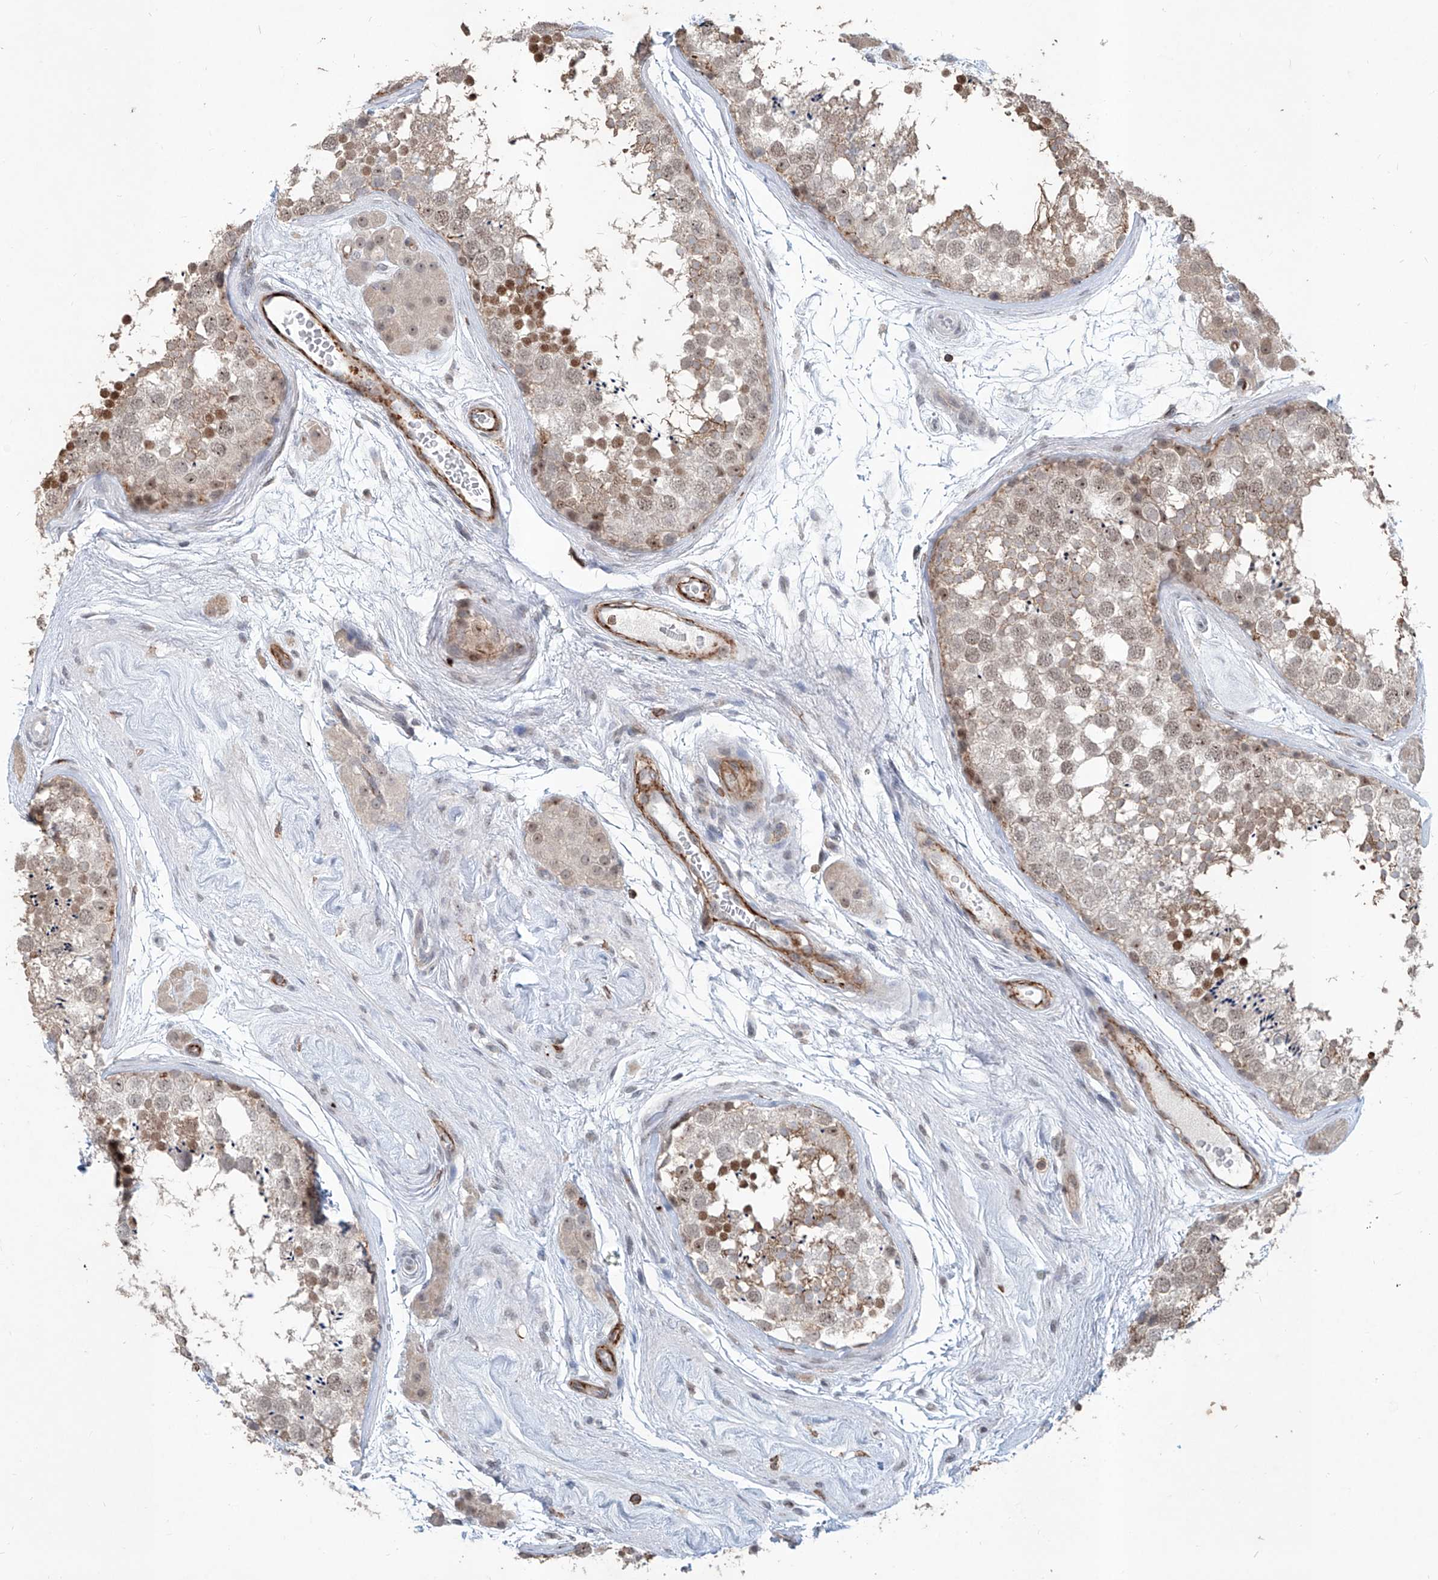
{"staining": {"intensity": "moderate", "quantity": "<25%", "location": "nuclear"}, "tissue": "testis", "cell_type": "Cells in seminiferous ducts", "image_type": "normal", "snomed": [{"axis": "morphology", "description": "Normal tissue, NOS"}, {"axis": "topography", "description": "Testis"}], "caption": "Immunohistochemical staining of unremarkable human testis reveals low levels of moderate nuclear positivity in approximately <25% of cells in seminiferous ducts.", "gene": "ZBTB48", "patient": {"sex": "male", "age": 56}}